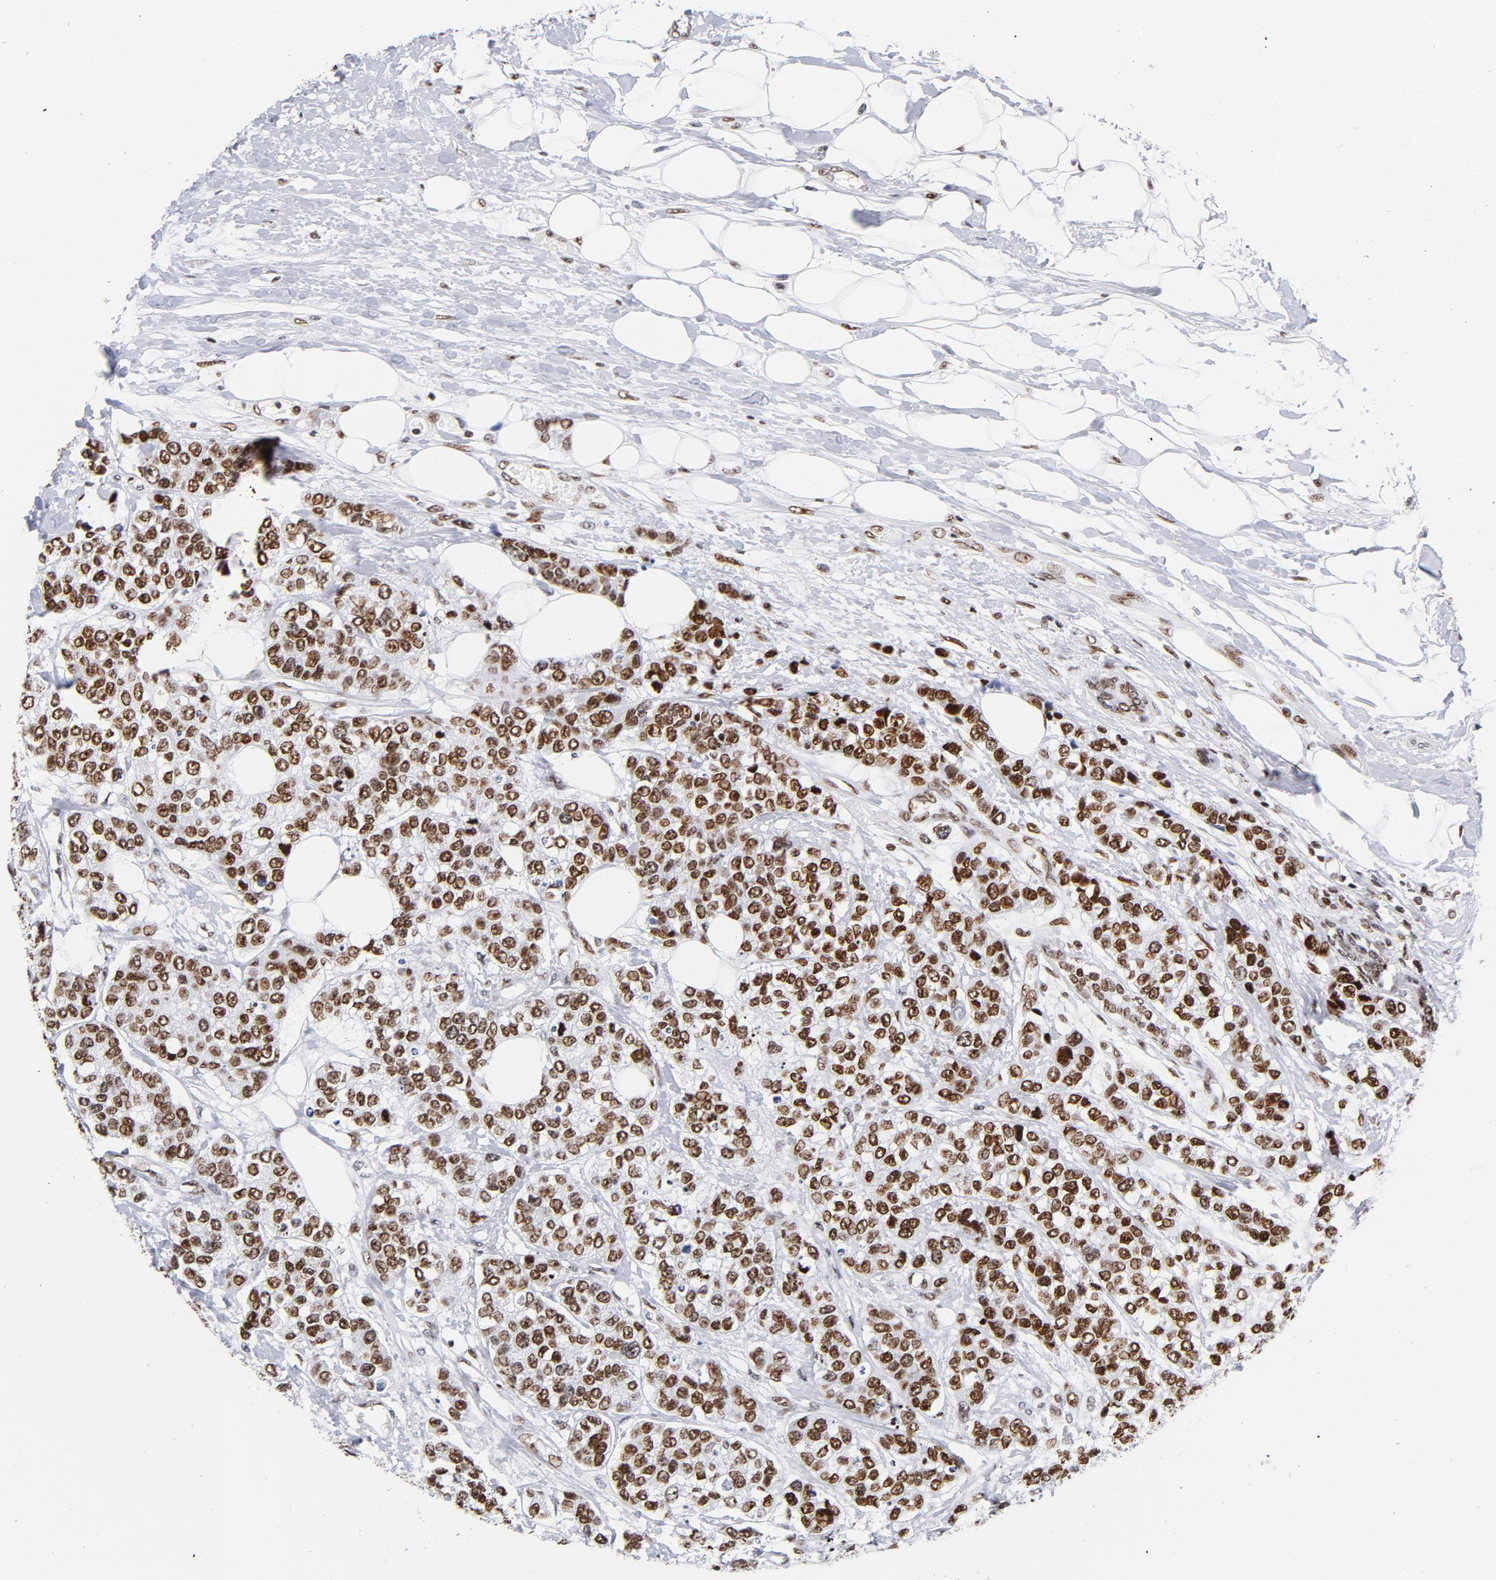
{"staining": {"intensity": "moderate", "quantity": ">75%", "location": "nuclear"}, "tissue": "breast cancer", "cell_type": "Tumor cells", "image_type": "cancer", "snomed": [{"axis": "morphology", "description": "Duct carcinoma"}, {"axis": "topography", "description": "Breast"}], "caption": "IHC of intraductal carcinoma (breast) reveals medium levels of moderate nuclear expression in about >75% of tumor cells.", "gene": "TOP2B", "patient": {"sex": "female", "age": 51}}